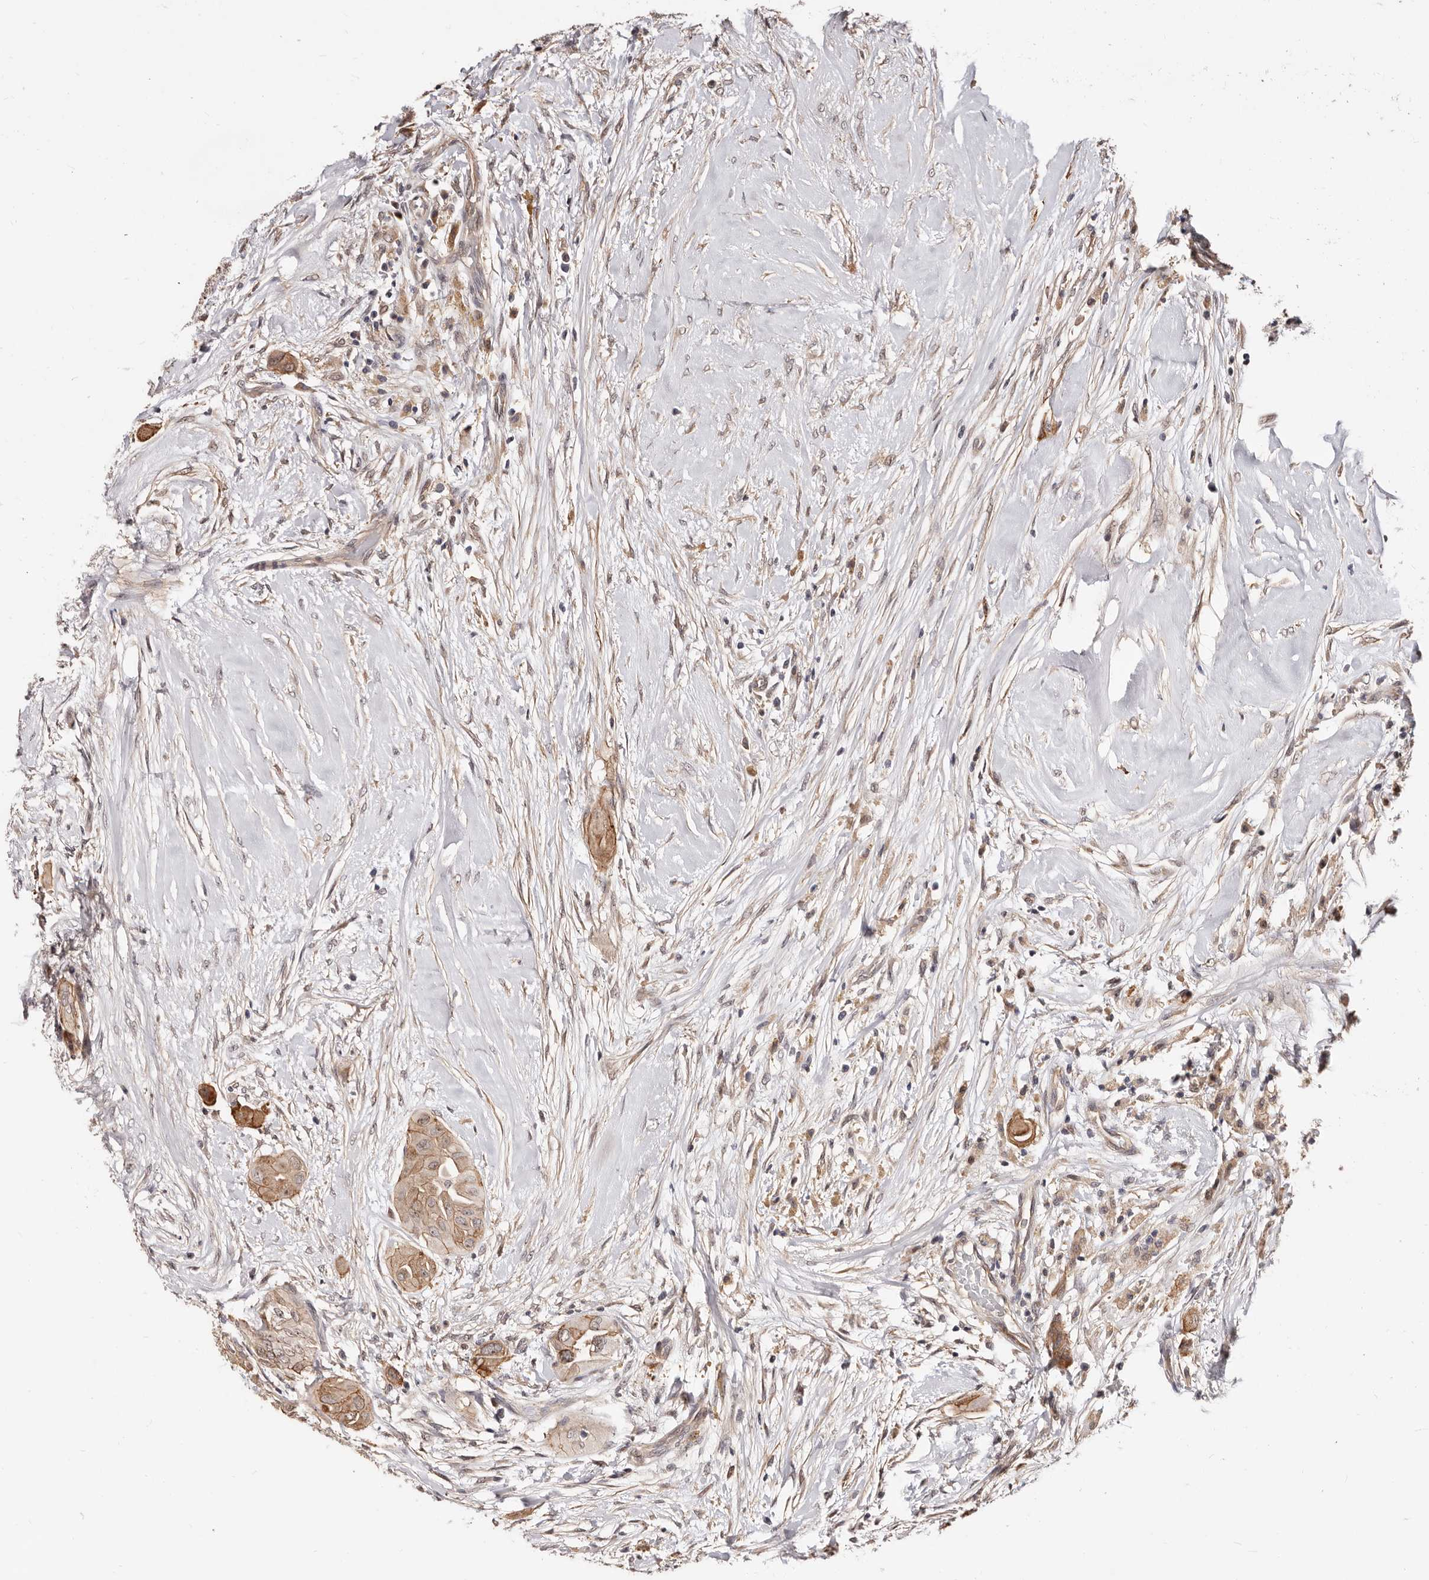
{"staining": {"intensity": "weak", "quantity": "25%-75%", "location": "cytoplasmic/membranous"}, "tissue": "thyroid cancer", "cell_type": "Tumor cells", "image_type": "cancer", "snomed": [{"axis": "morphology", "description": "Papillary adenocarcinoma, NOS"}, {"axis": "topography", "description": "Thyroid gland"}], "caption": "IHC (DAB (3,3'-diaminobenzidine)) staining of human thyroid papillary adenocarcinoma displays weak cytoplasmic/membranous protein positivity in about 25%-75% of tumor cells. IHC stains the protein in brown and the nuclei are stained blue.", "gene": "TRIP13", "patient": {"sex": "female", "age": 59}}